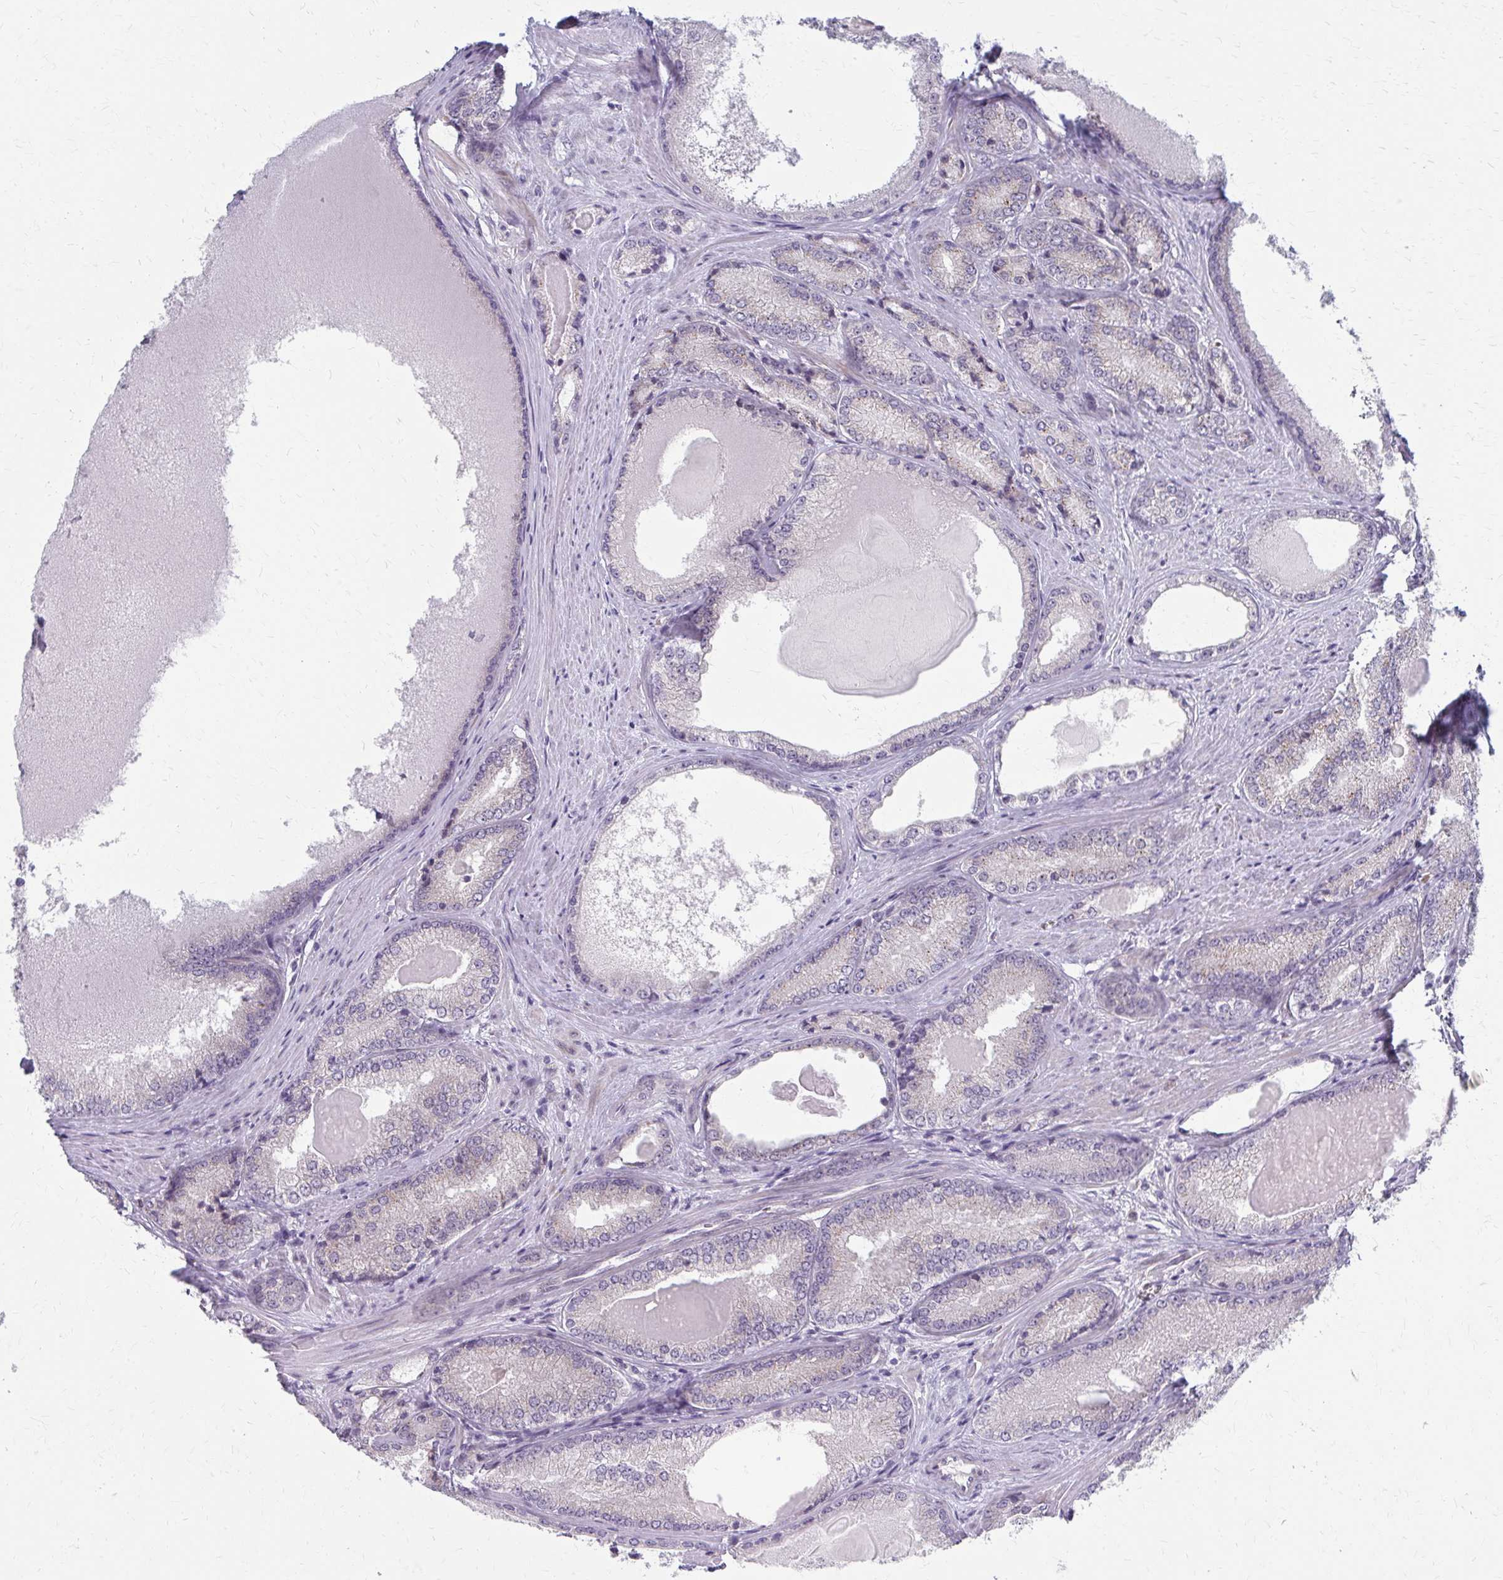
{"staining": {"intensity": "moderate", "quantity": "<25%", "location": "nuclear"}, "tissue": "prostate cancer", "cell_type": "Tumor cells", "image_type": "cancer", "snomed": [{"axis": "morphology", "description": "Adenocarcinoma, NOS"}, {"axis": "morphology", "description": "Adenocarcinoma, Low grade"}, {"axis": "topography", "description": "Prostate"}], "caption": "Immunohistochemistry (IHC) (DAB) staining of human prostate cancer displays moderate nuclear protein staining in about <25% of tumor cells.", "gene": "NUDT16", "patient": {"sex": "male", "age": 68}}